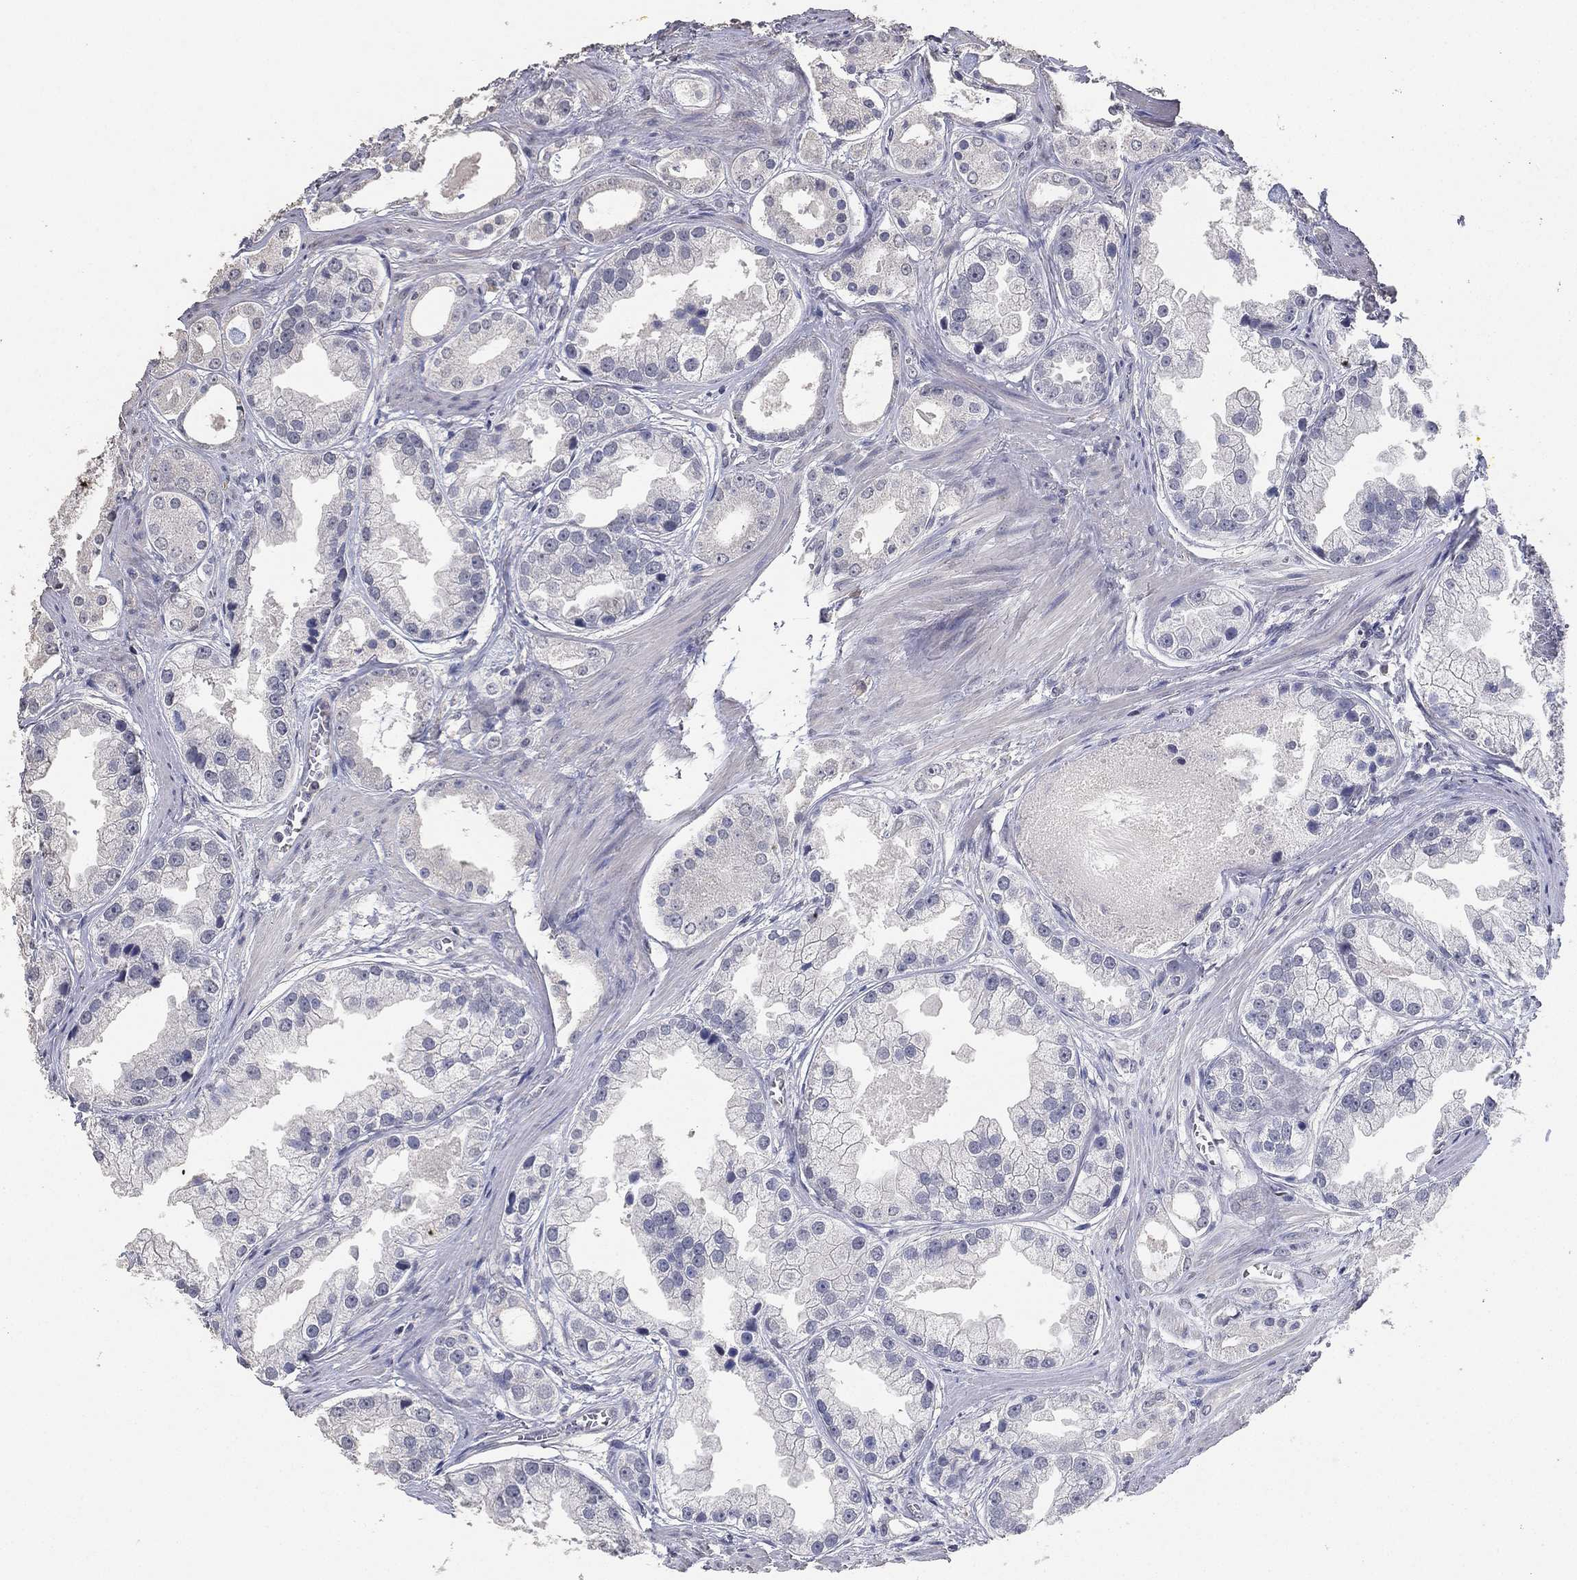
{"staining": {"intensity": "negative", "quantity": "none", "location": "none"}, "tissue": "prostate cancer", "cell_type": "Tumor cells", "image_type": "cancer", "snomed": [{"axis": "morphology", "description": "Adenocarcinoma, NOS"}, {"axis": "topography", "description": "Prostate"}], "caption": "This is a histopathology image of IHC staining of prostate cancer (adenocarcinoma), which shows no staining in tumor cells. The staining was performed using DAB to visualize the protein expression in brown, while the nuclei were stained in blue with hematoxylin (Magnification: 20x).", "gene": "DSG1", "patient": {"sex": "male", "age": 61}}